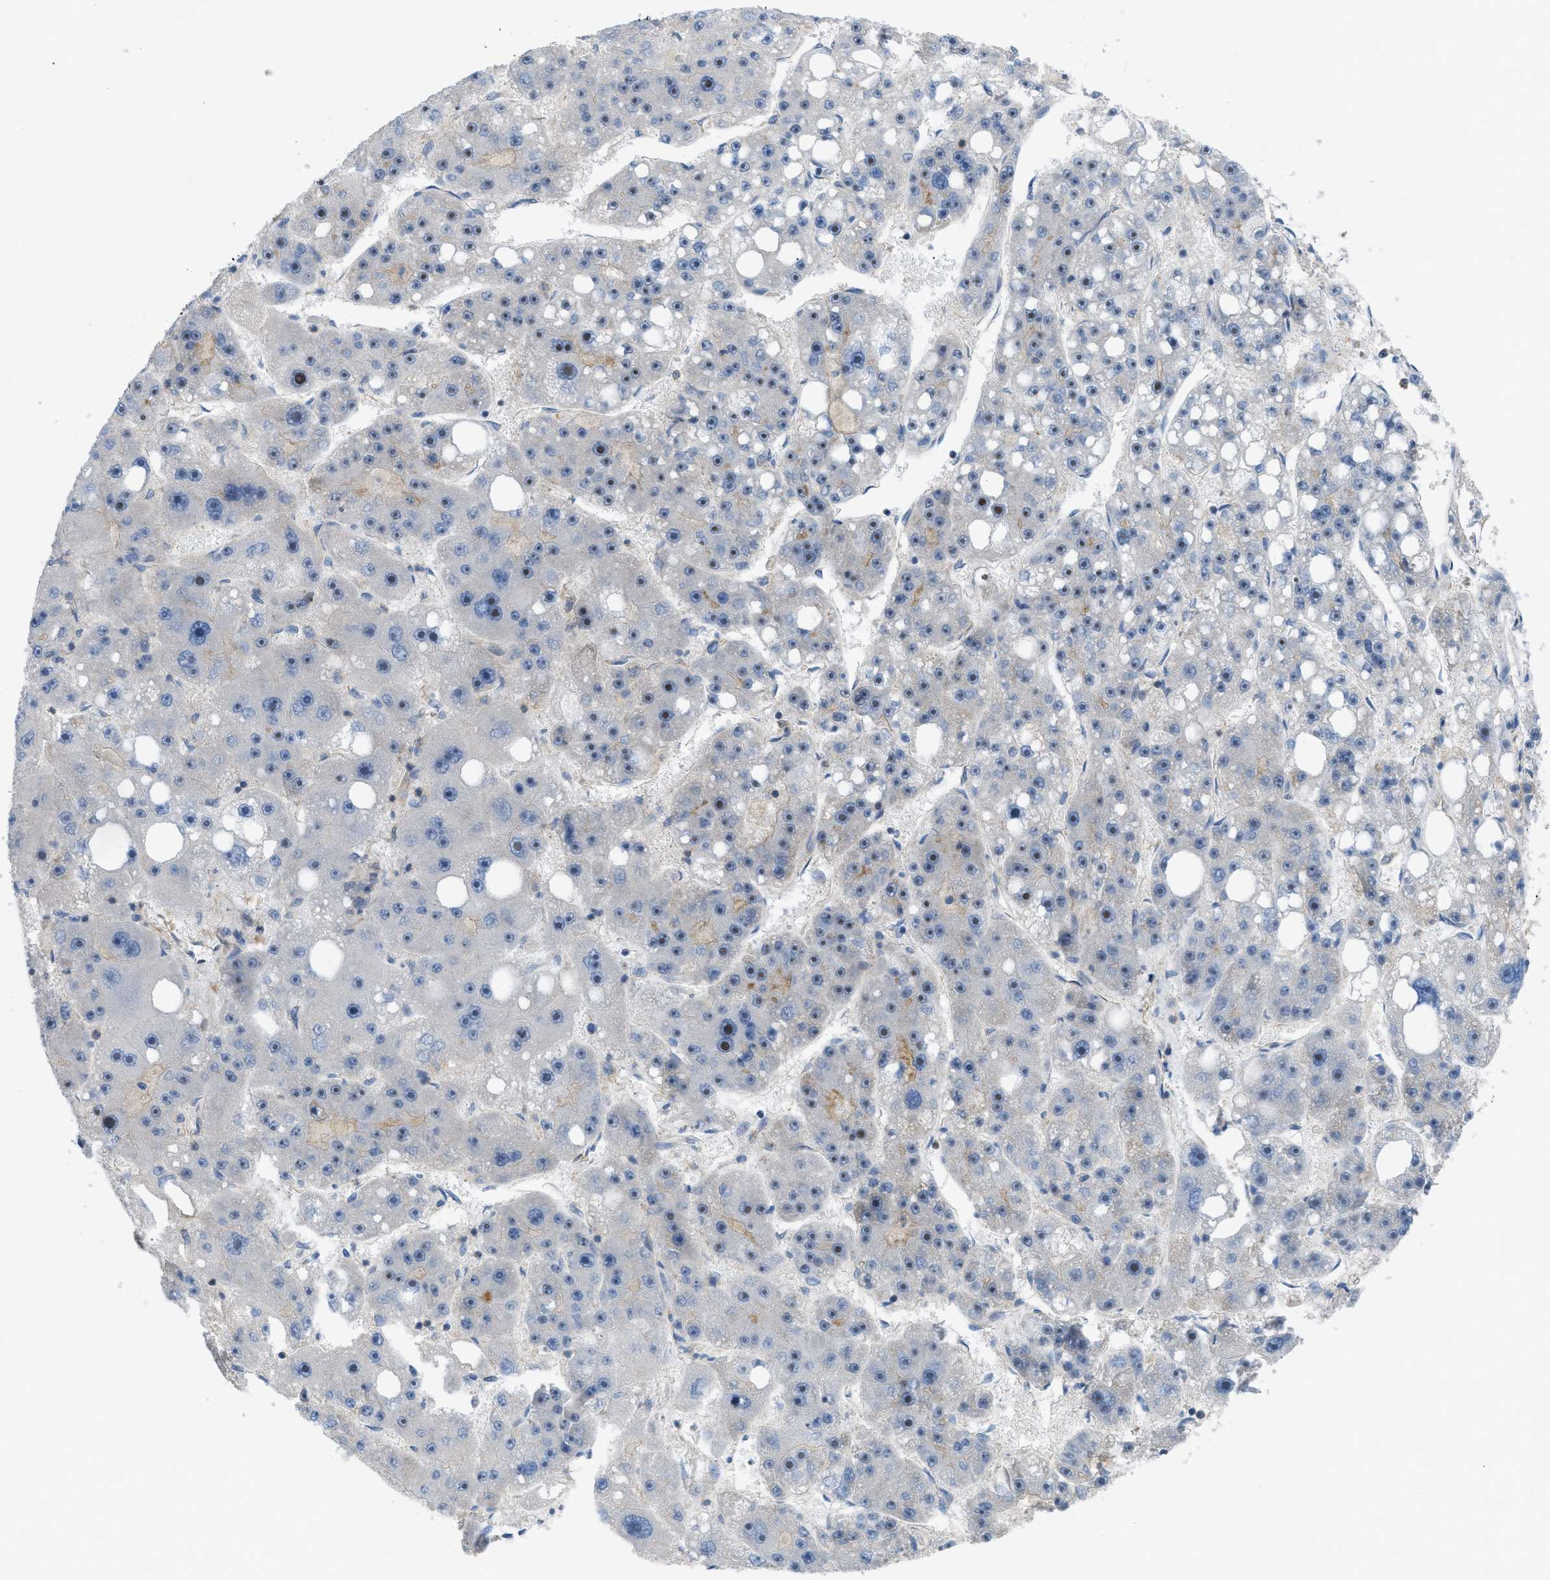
{"staining": {"intensity": "moderate", "quantity": "25%-75%", "location": "nuclear"}, "tissue": "liver cancer", "cell_type": "Tumor cells", "image_type": "cancer", "snomed": [{"axis": "morphology", "description": "Carcinoma, Hepatocellular, NOS"}, {"axis": "topography", "description": "Liver"}], "caption": "An immunohistochemistry histopathology image of tumor tissue is shown. Protein staining in brown highlights moderate nuclear positivity in liver cancer within tumor cells. The protein of interest is stained brown, and the nuclei are stained in blue (DAB (3,3'-diaminobenzidine) IHC with brightfield microscopy, high magnification).", "gene": "ATP2A3", "patient": {"sex": "female", "age": 61}}